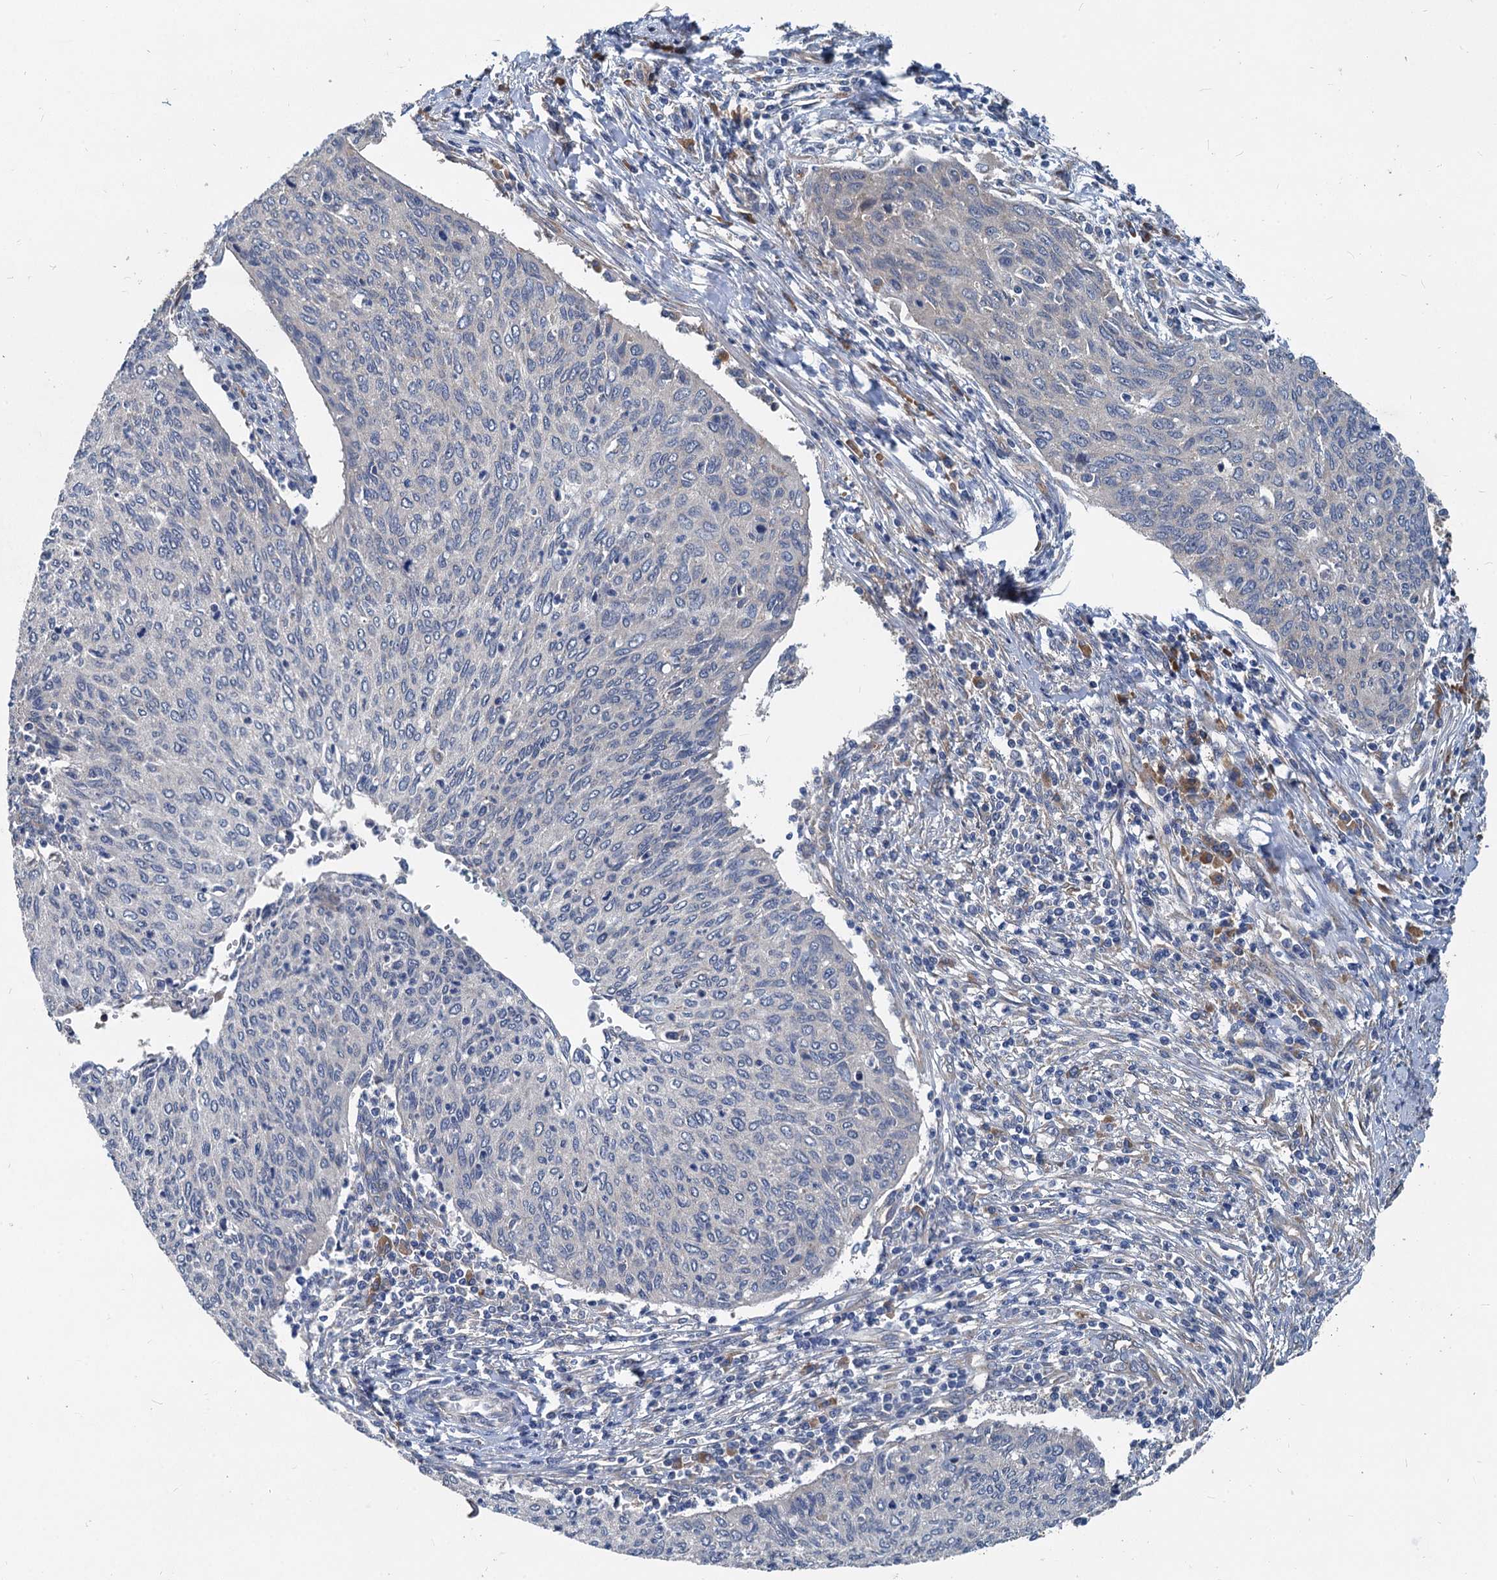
{"staining": {"intensity": "negative", "quantity": "none", "location": "none"}, "tissue": "cervical cancer", "cell_type": "Tumor cells", "image_type": "cancer", "snomed": [{"axis": "morphology", "description": "Squamous cell carcinoma, NOS"}, {"axis": "topography", "description": "Cervix"}], "caption": "A histopathology image of cervical cancer (squamous cell carcinoma) stained for a protein demonstrates no brown staining in tumor cells.", "gene": "EIF2B2", "patient": {"sex": "female", "age": 38}}